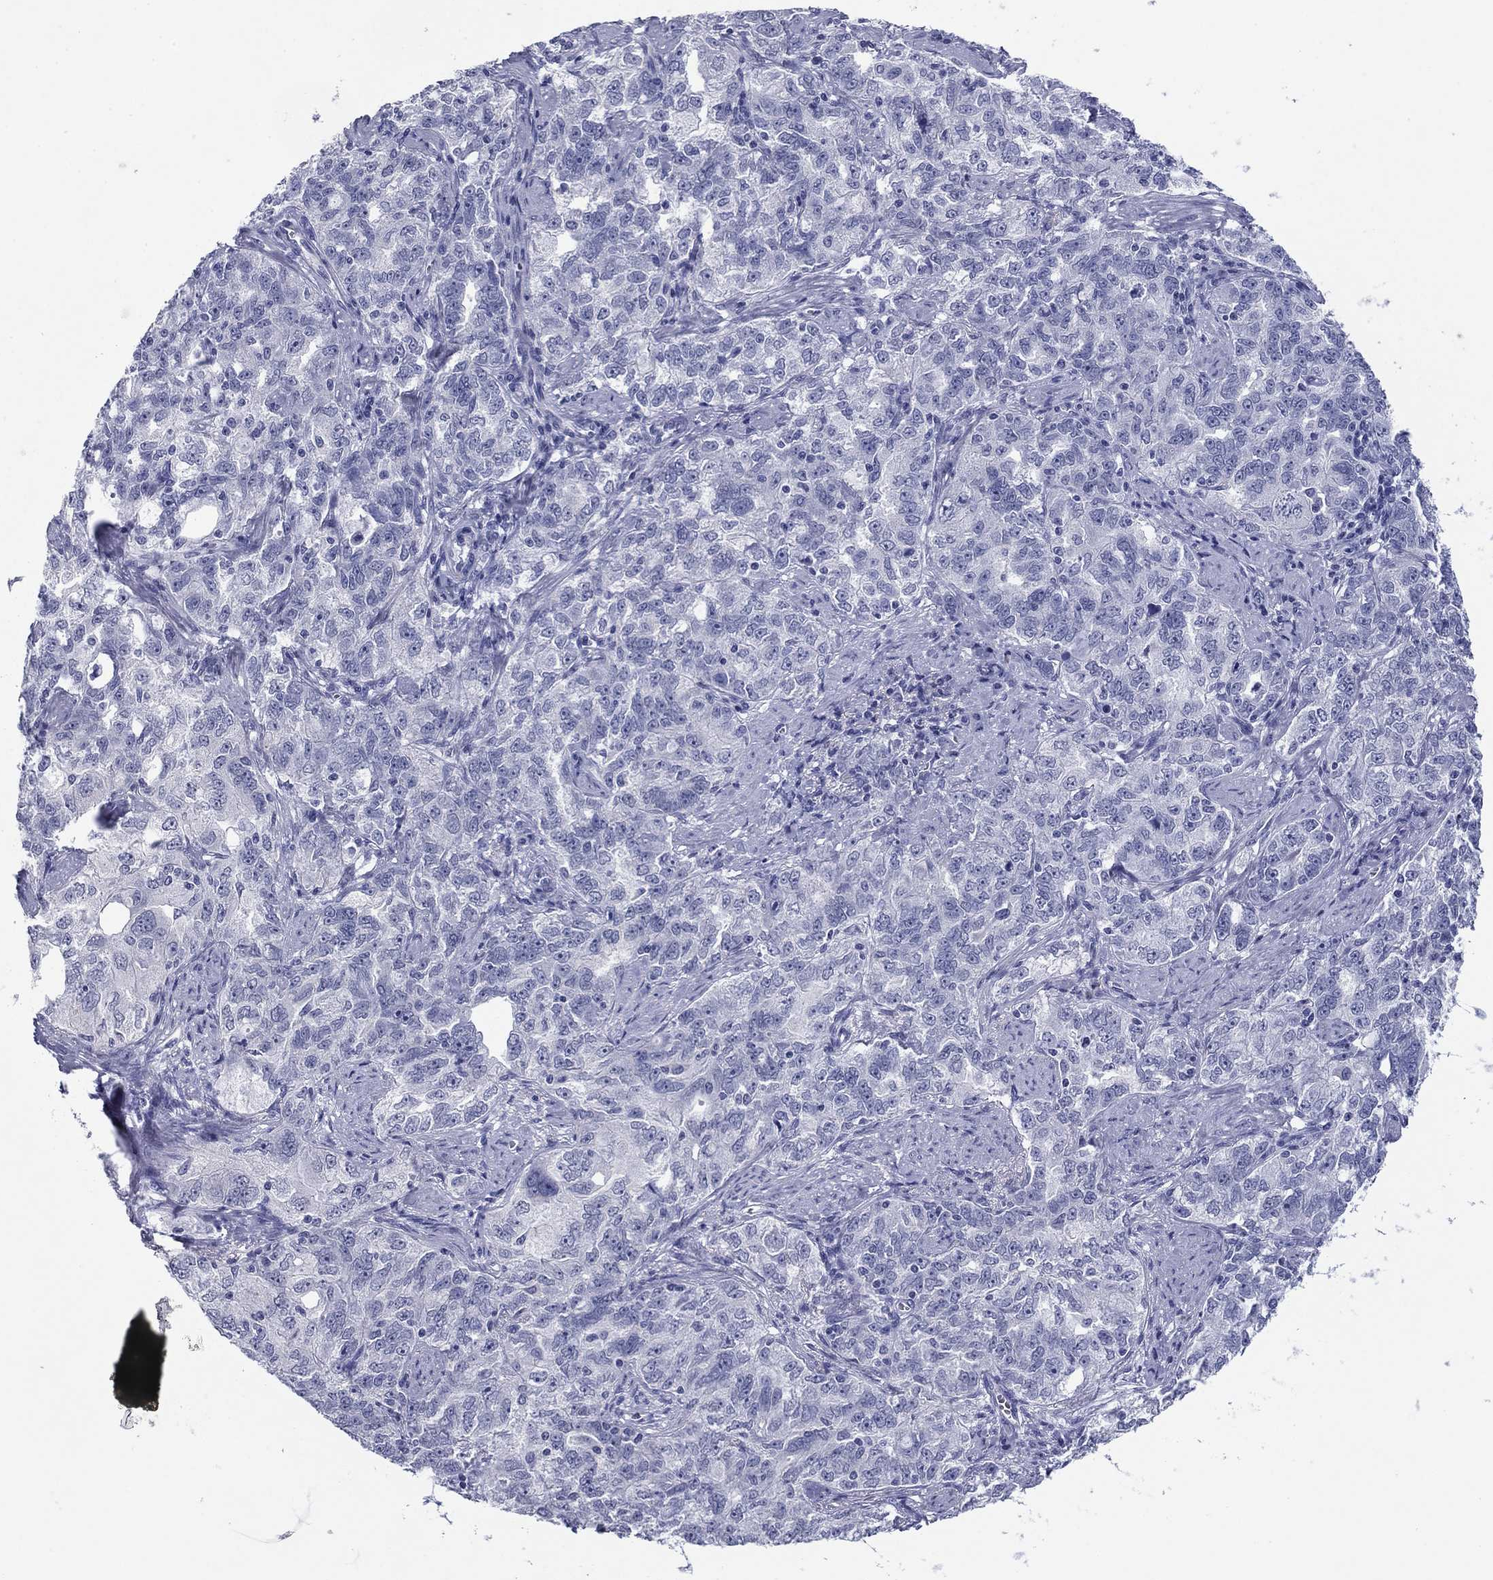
{"staining": {"intensity": "negative", "quantity": "none", "location": "none"}, "tissue": "ovarian cancer", "cell_type": "Tumor cells", "image_type": "cancer", "snomed": [{"axis": "morphology", "description": "Cystadenocarcinoma, serous, NOS"}, {"axis": "topography", "description": "Ovary"}], "caption": "Immunohistochemistry (IHC) of human serous cystadenocarcinoma (ovarian) reveals no expression in tumor cells. Brightfield microscopy of immunohistochemistry (IHC) stained with DAB (3,3'-diaminobenzidine) (brown) and hematoxylin (blue), captured at high magnification.", "gene": "HAO1", "patient": {"sex": "female", "age": 51}}